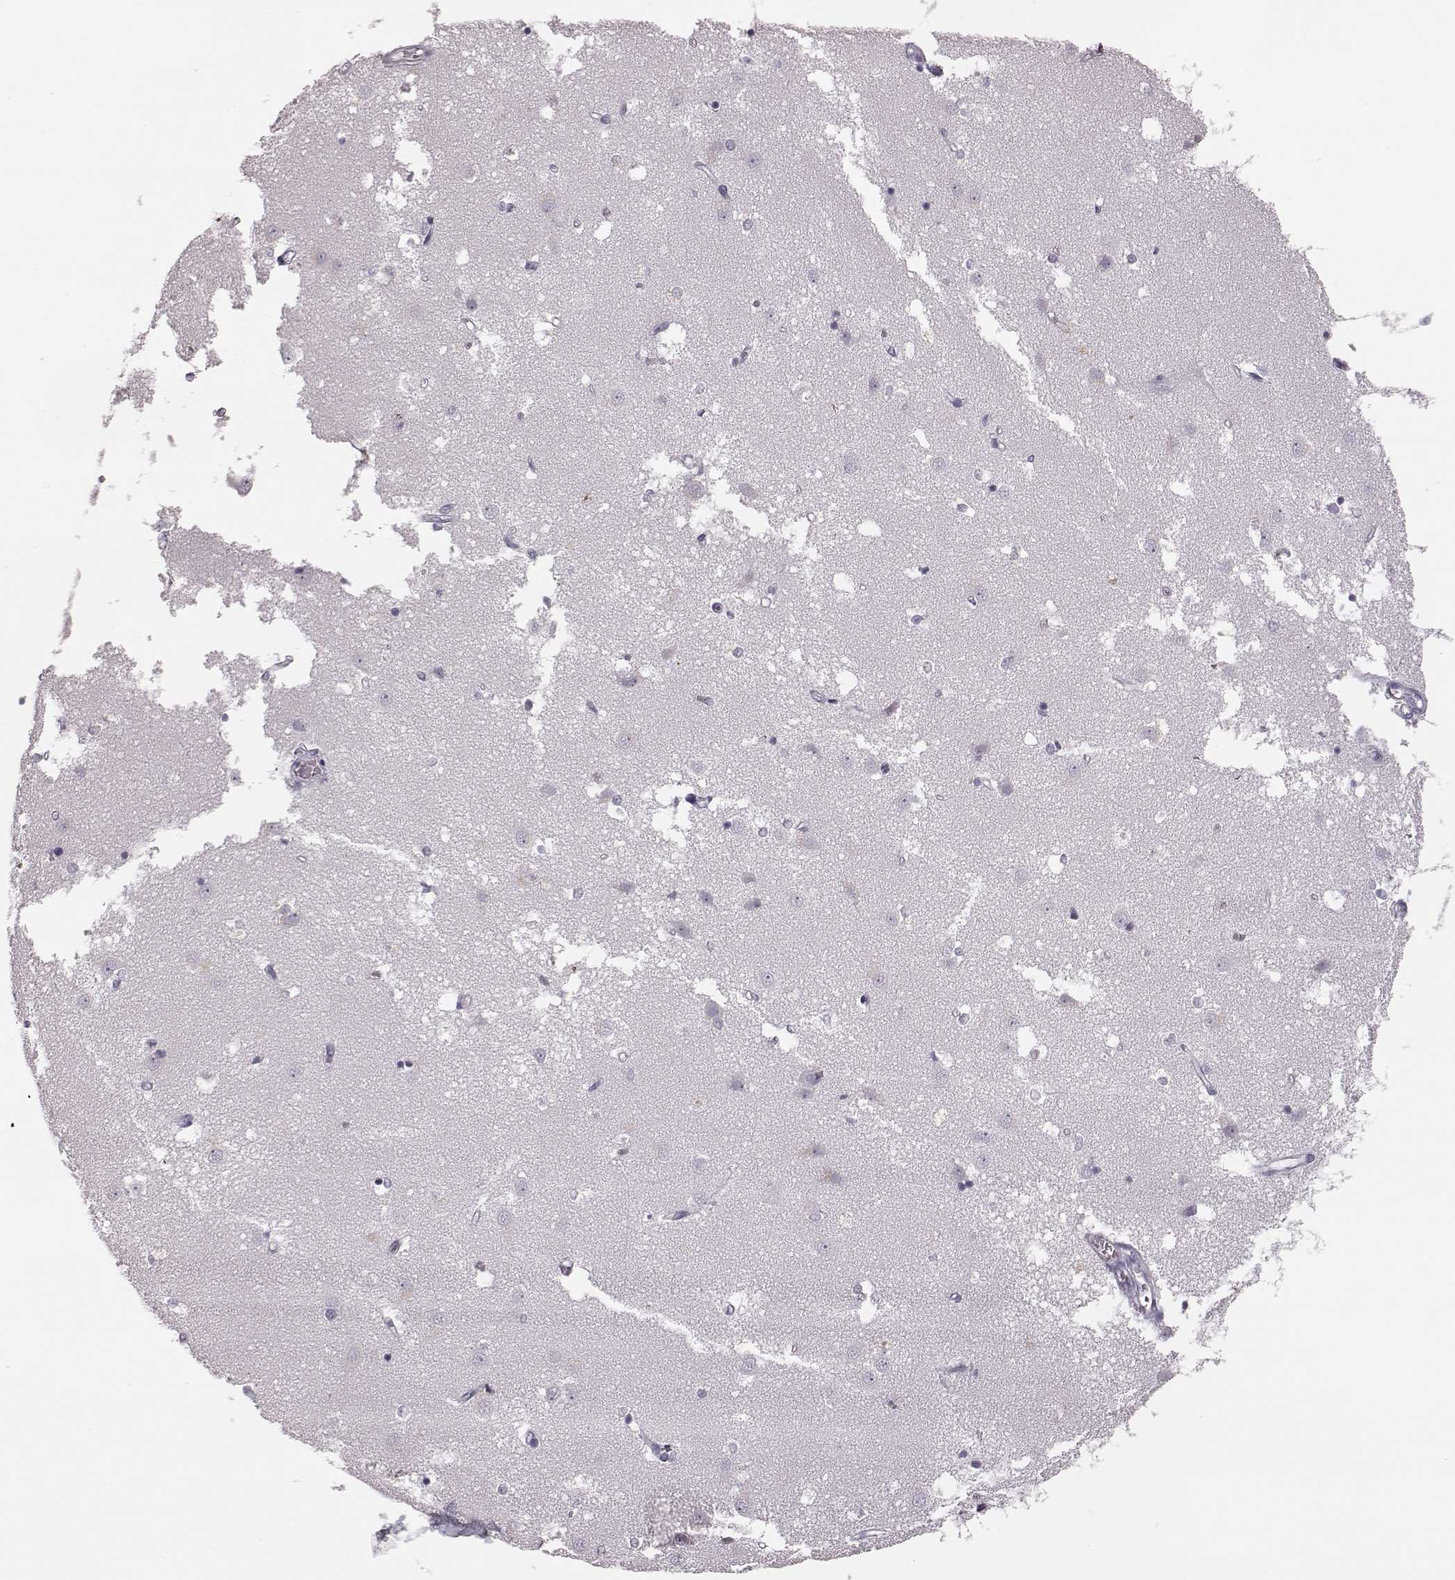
{"staining": {"intensity": "negative", "quantity": "none", "location": "none"}, "tissue": "caudate", "cell_type": "Glial cells", "image_type": "normal", "snomed": [{"axis": "morphology", "description": "Normal tissue, NOS"}, {"axis": "topography", "description": "Lateral ventricle wall"}], "caption": "Image shows no protein positivity in glial cells of unremarkable caudate.", "gene": "ZNF433", "patient": {"sex": "male", "age": 54}}